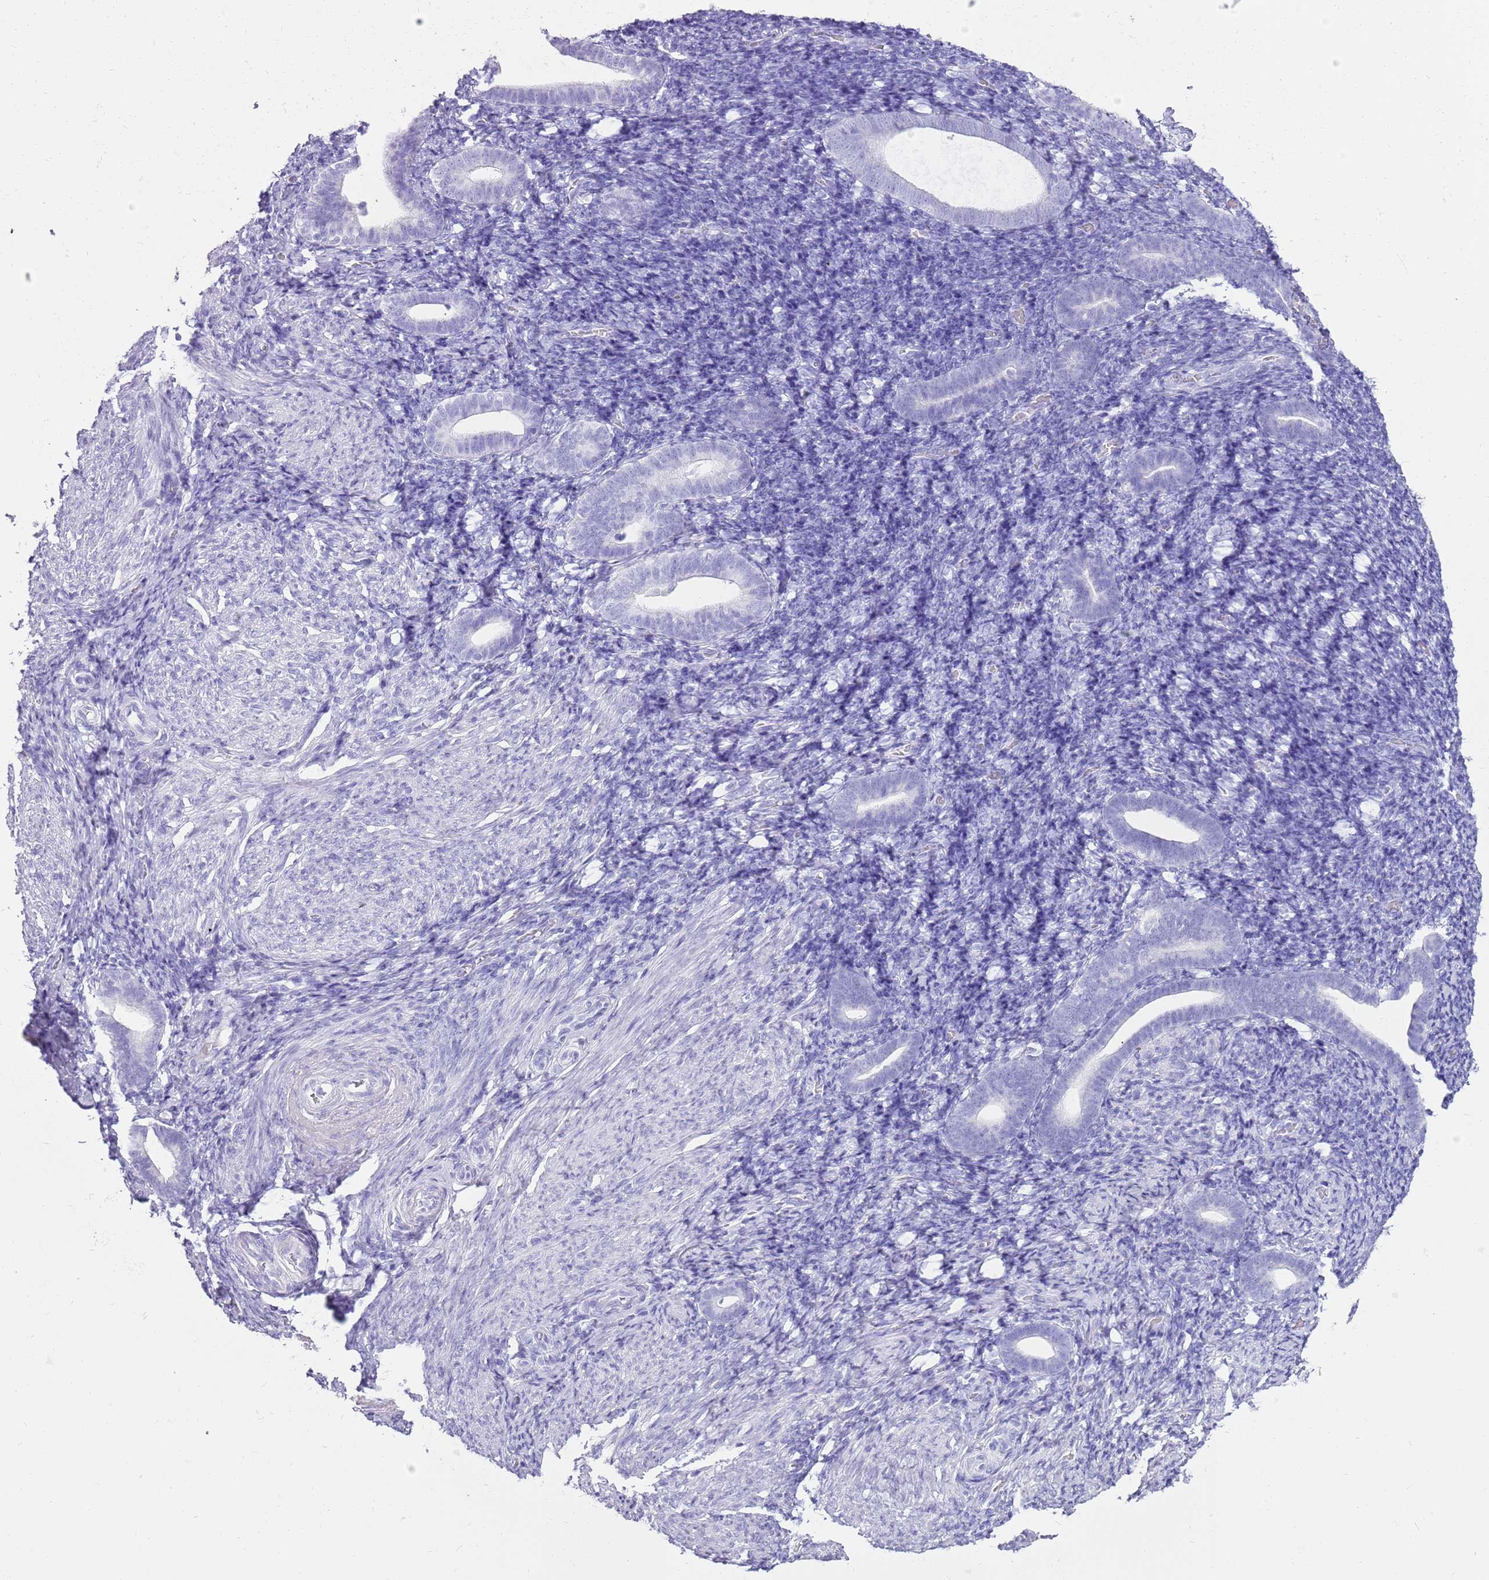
{"staining": {"intensity": "negative", "quantity": "none", "location": "none"}, "tissue": "endometrium", "cell_type": "Cells in endometrial stroma", "image_type": "normal", "snomed": [{"axis": "morphology", "description": "Normal tissue, NOS"}, {"axis": "topography", "description": "Endometrium"}], "caption": "This is an immunohistochemistry (IHC) photomicrograph of normal endometrium. There is no expression in cells in endometrial stroma.", "gene": "ENSG00000271254", "patient": {"sex": "female", "age": 51}}